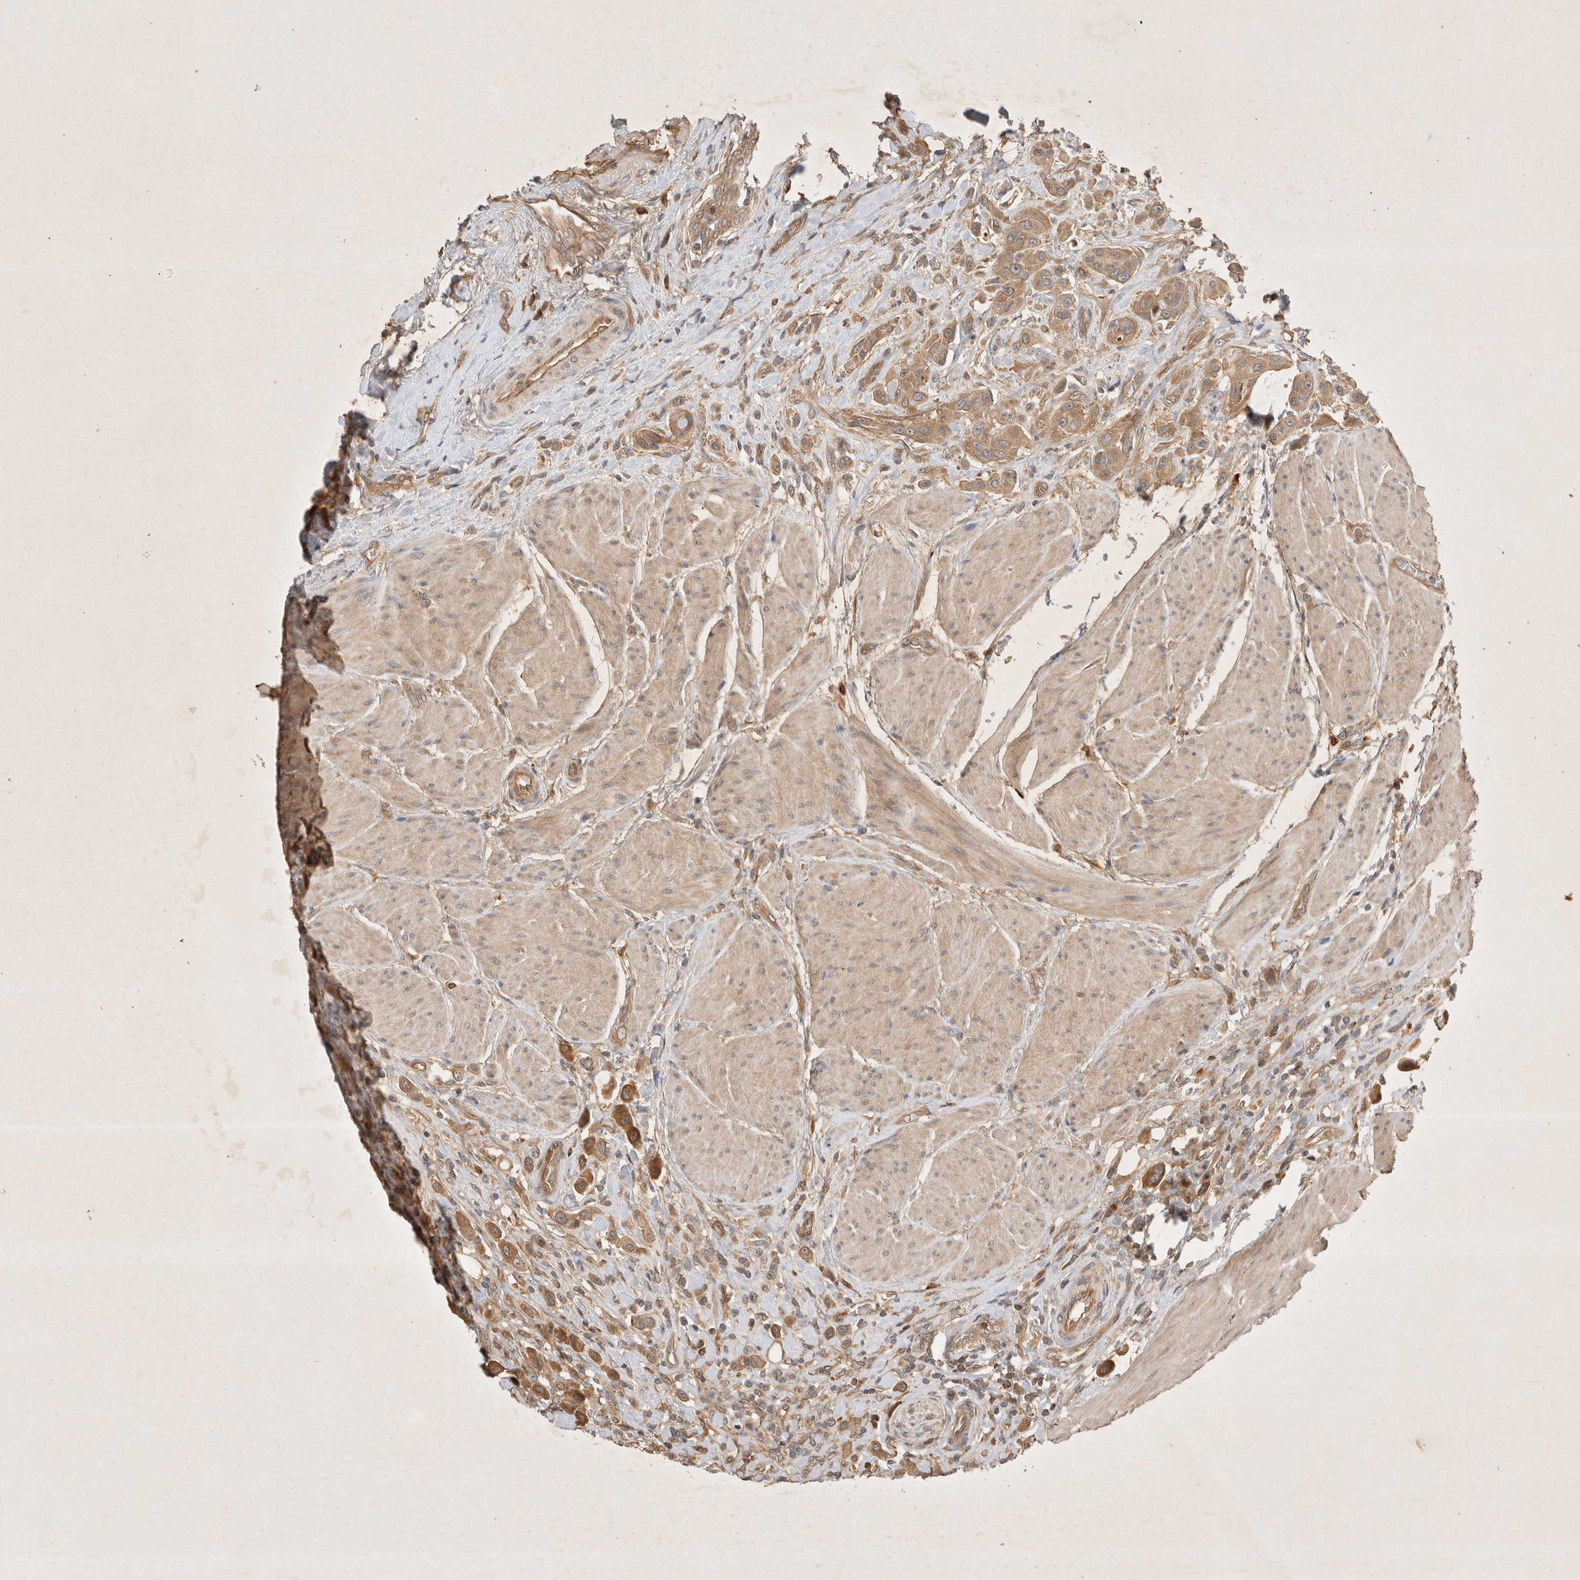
{"staining": {"intensity": "moderate", "quantity": ">75%", "location": "cytoplasmic/membranous"}, "tissue": "urothelial cancer", "cell_type": "Tumor cells", "image_type": "cancer", "snomed": [{"axis": "morphology", "description": "Urothelial carcinoma, High grade"}, {"axis": "topography", "description": "Urinary bladder"}], "caption": "Protein staining of urothelial cancer tissue reveals moderate cytoplasmic/membranous expression in about >75% of tumor cells.", "gene": "YES1", "patient": {"sex": "male", "age": 50}}